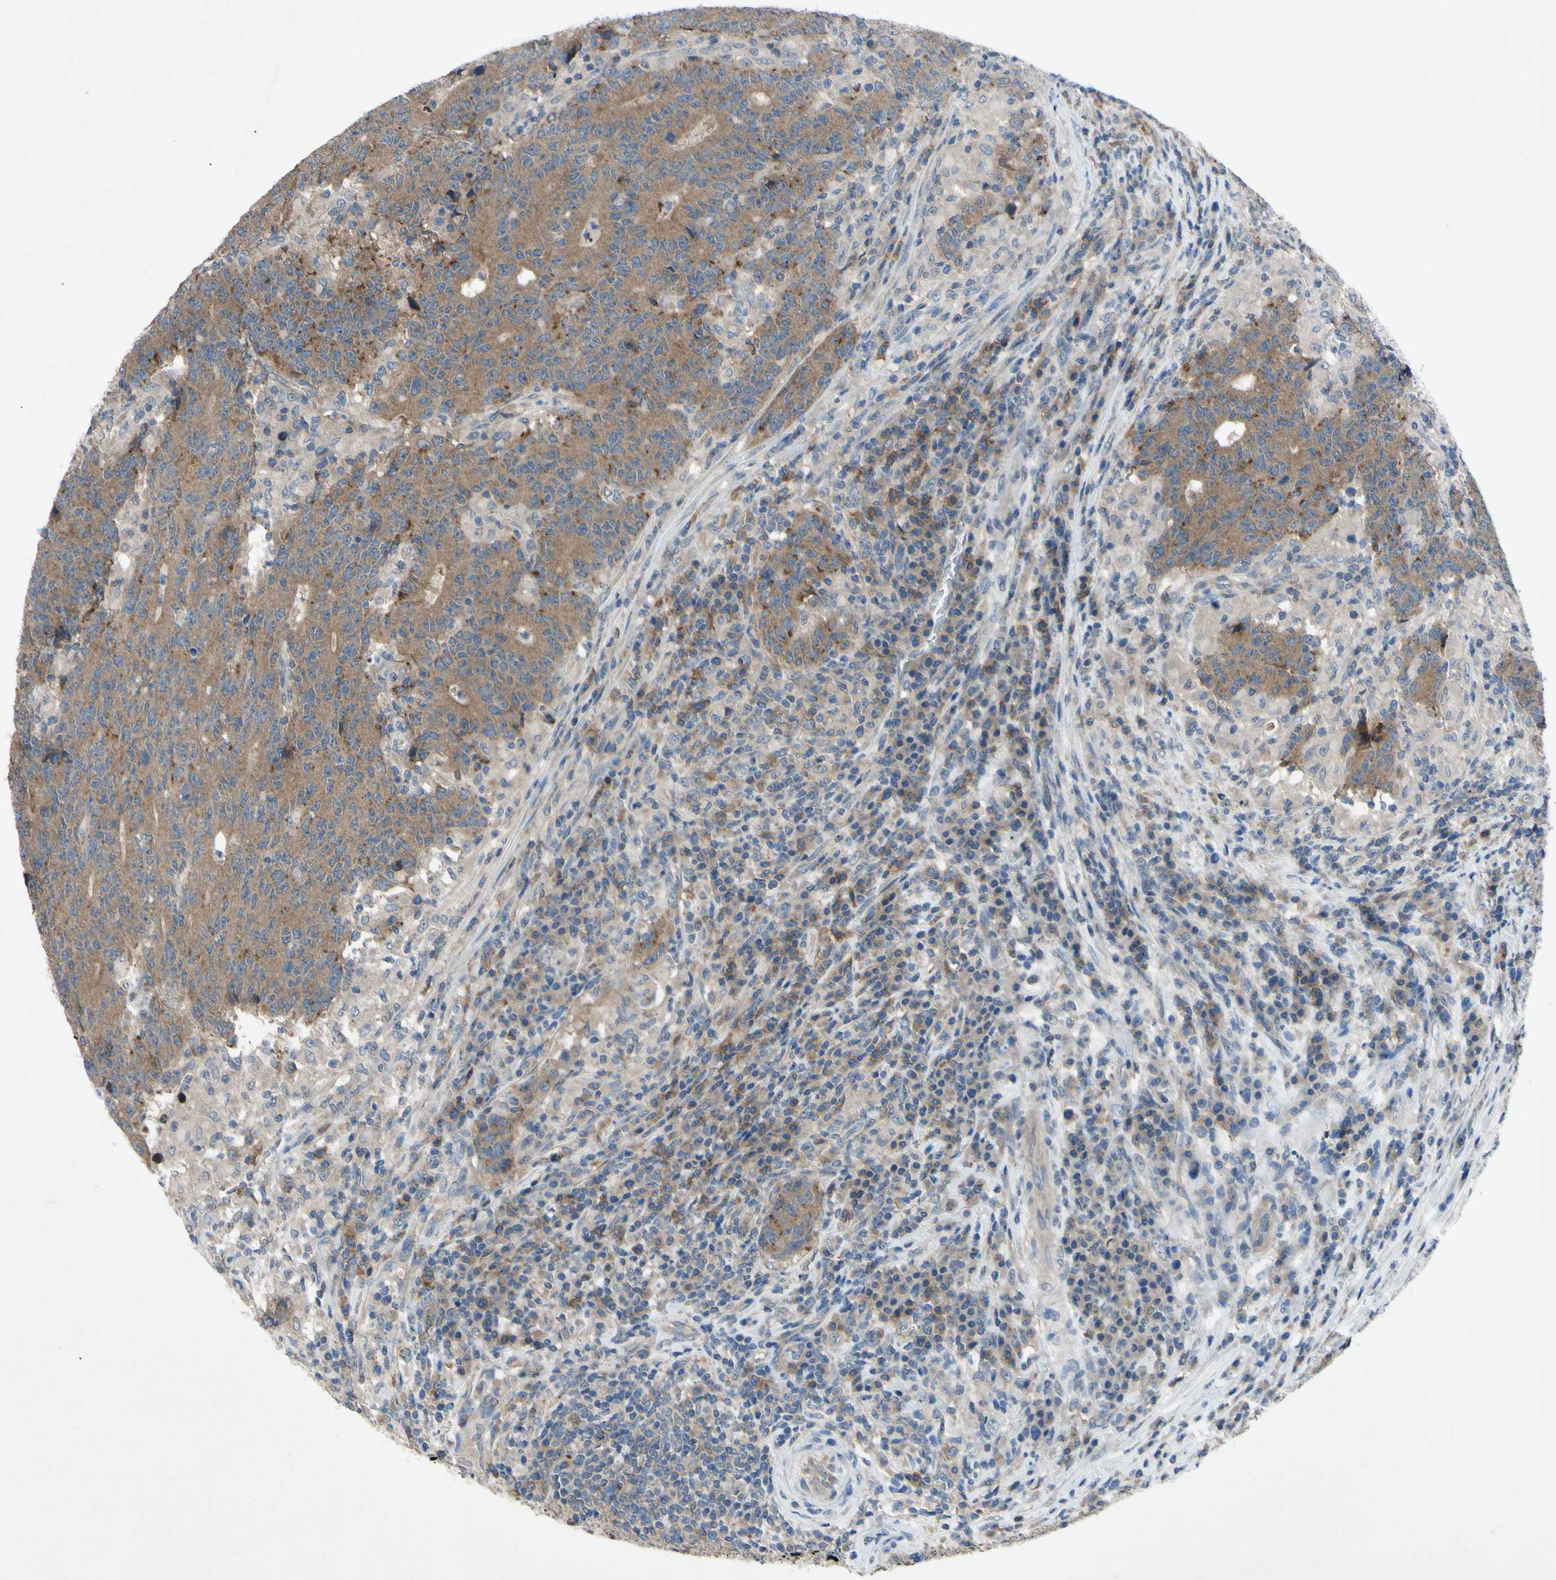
{"staining": {"intensity": "moderate", "quantity": ">75%", "location": "cytoplasmic/membranous"}, "tissue": "colorectal cancer", "cell_type": "Tumor cells", "image_type": "cancer", "snomed": [{"axis": "morphology", "description": "Normal tissue, NOS"}, {"axis": "morphology", "description": "Adenocarcinoma, NOS"}, {"axis": "topography", "description": "Colon"}], "caption": "DAB immunohistochemical staining of colorectal adenocarcinoma exhibits moderate cytoplasmic/membranous protein expression in approximately >75% of tumor cells.", "gene": "HILPDA", "patient": {"sex": "female", "age": 75}}